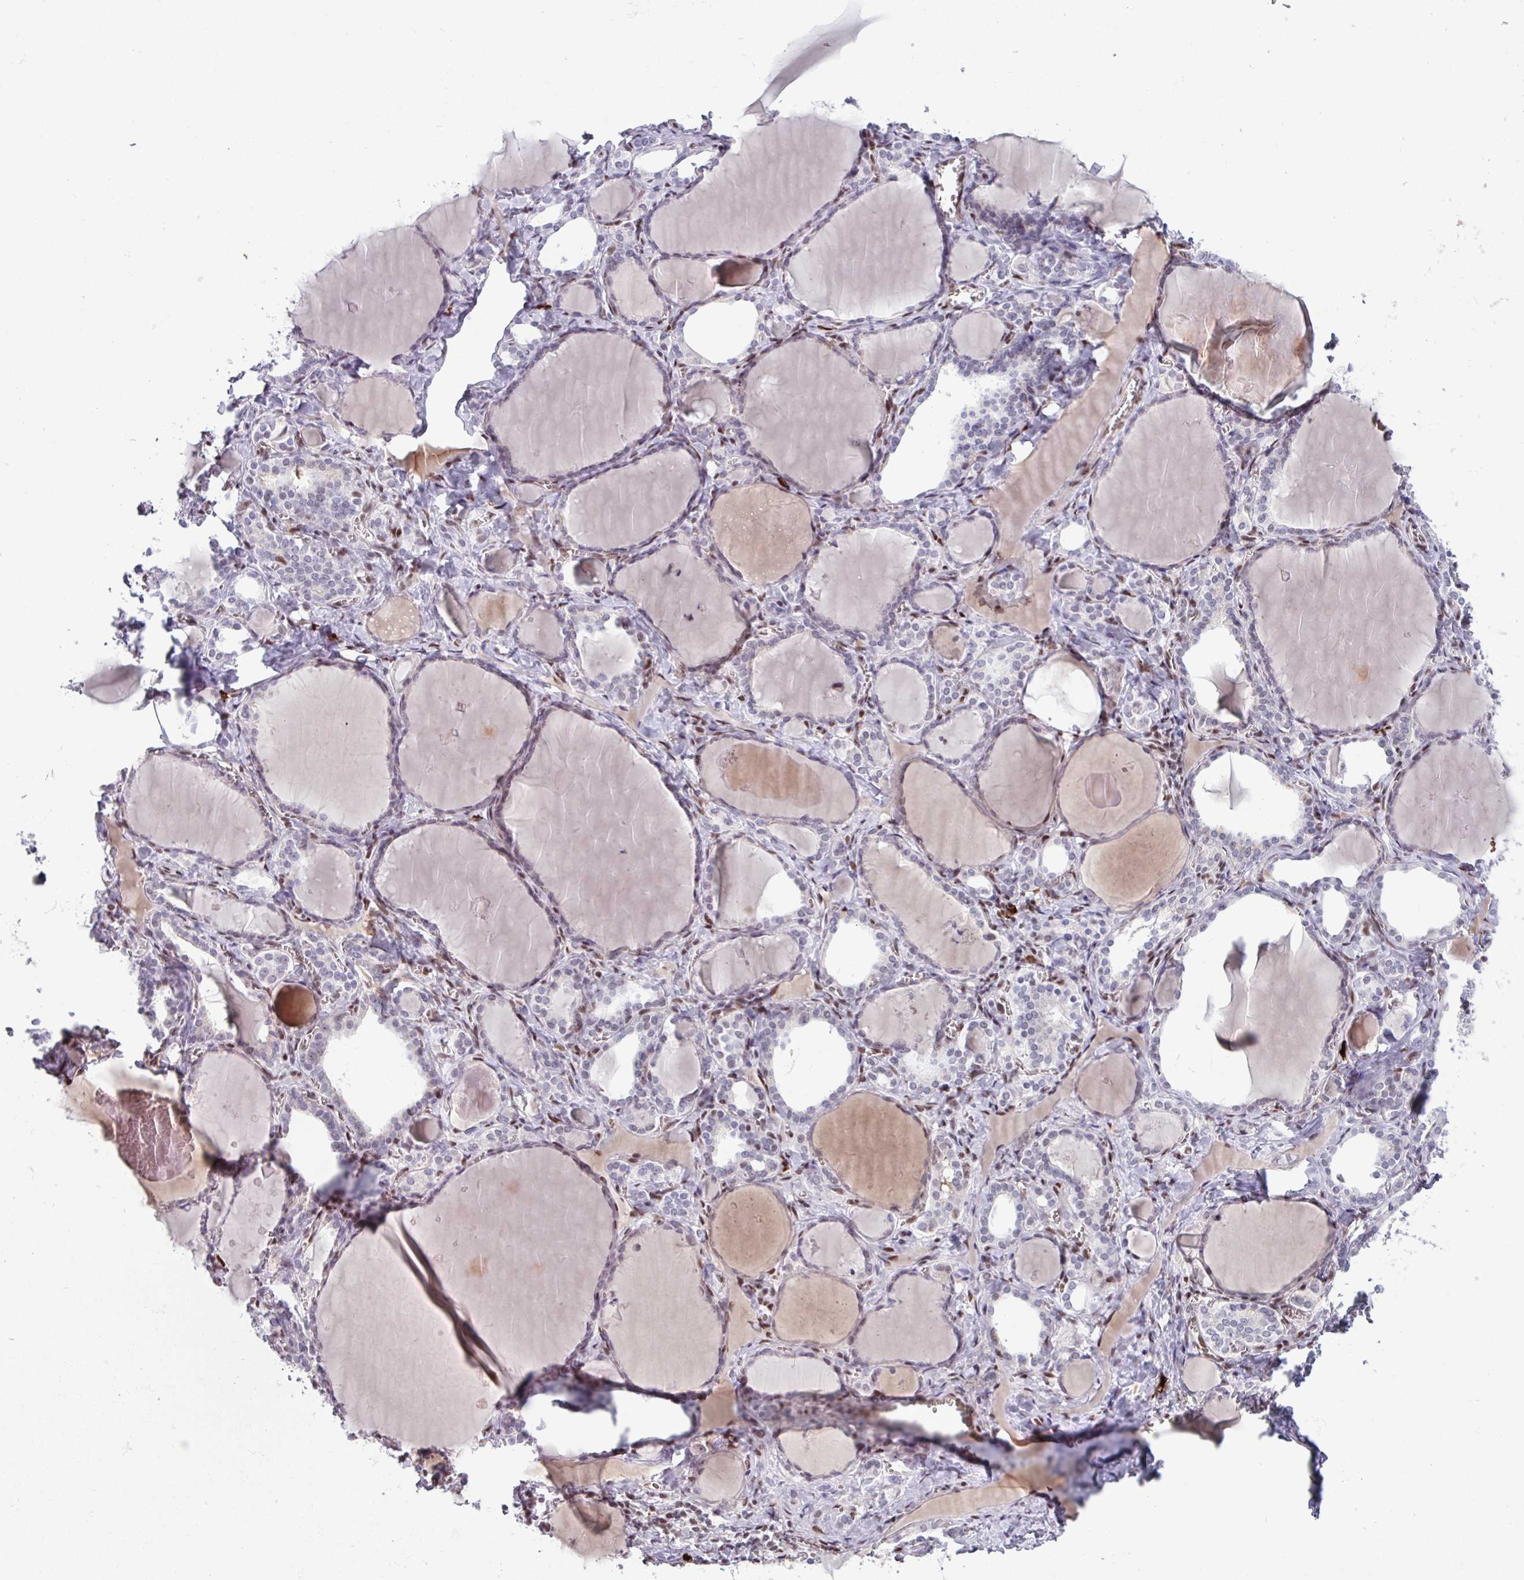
{"staining": {"intensity": "negative", "quantity": "none", "location": "none"}, "tissue": "thyroid gland", "cell_type": "Glandular cells", "image_type": "normal", "snomed": [{"axis": "morphology", "description": "Normal tissue, NOS"}, {"axis": "topography", "description": "Thyroid gland"}], "caption": "The histopathology image reveals no staining of glandular cells in benign thyroid gland.", "gene": "ZNF575", "patient": {"sex": "female", "age": 42}}